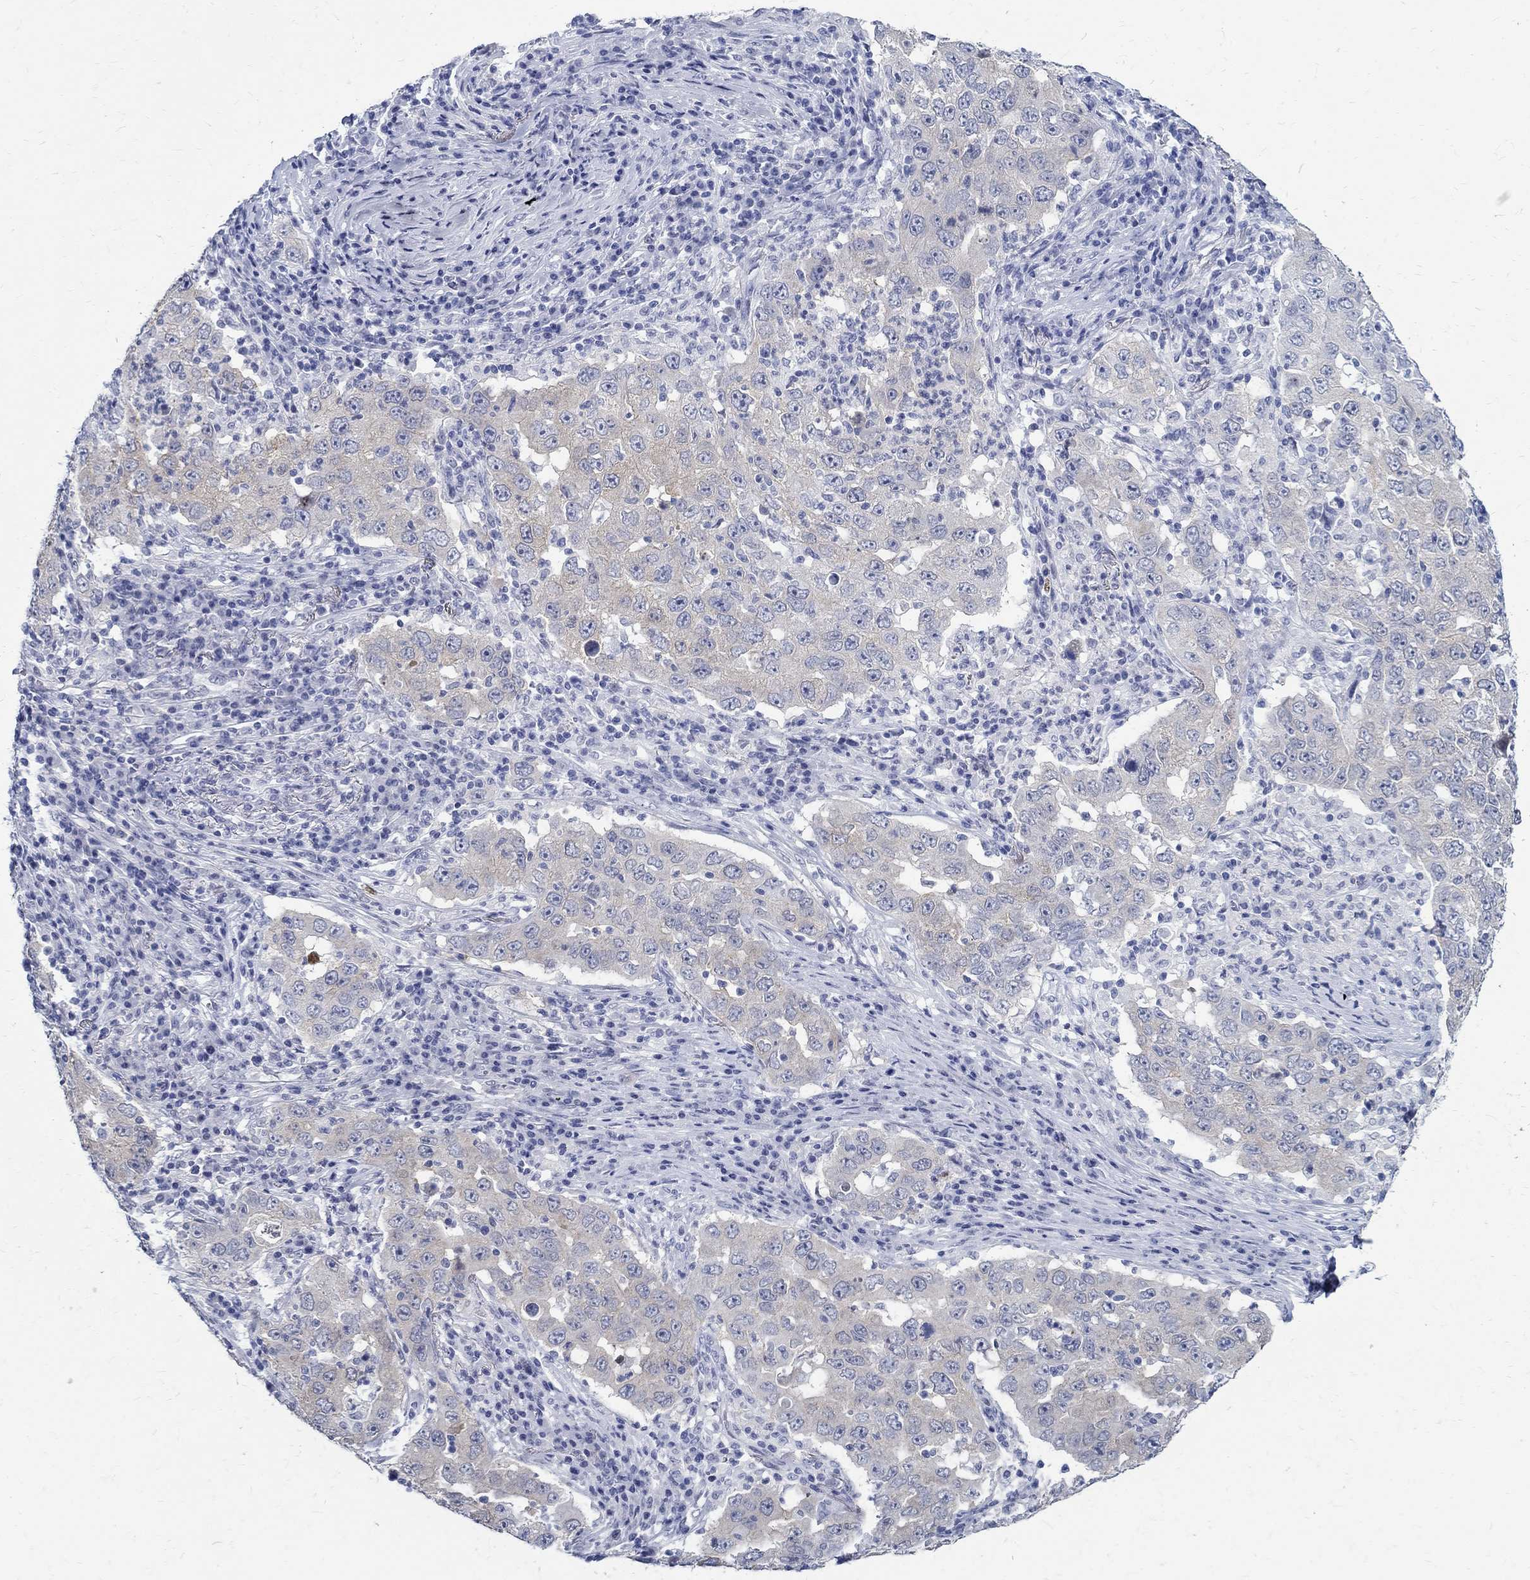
{"staining": {"intensity": "weak", "quantity": "25%-75%", "location": "cytoplasmic/membranous"}, "tissue": "lung cancer", "cell_type": "Tumor cells", "image_type": "cancer", "snomed": [{"axis": "morphology", "description": "Adenocarcinoma, NOS"}, {"axis": "topography", "description": "Lung"}], "caption": "Weak cytoplasmic/membranous expression is seen in about 25%-75% of tumor cells in lung cancer (adenocarcinoma). The protein is shown in brown color, while the nuclei are stained blue.", "gene": "BSPRY", "patient": {"sex": "male", "age": 73}}